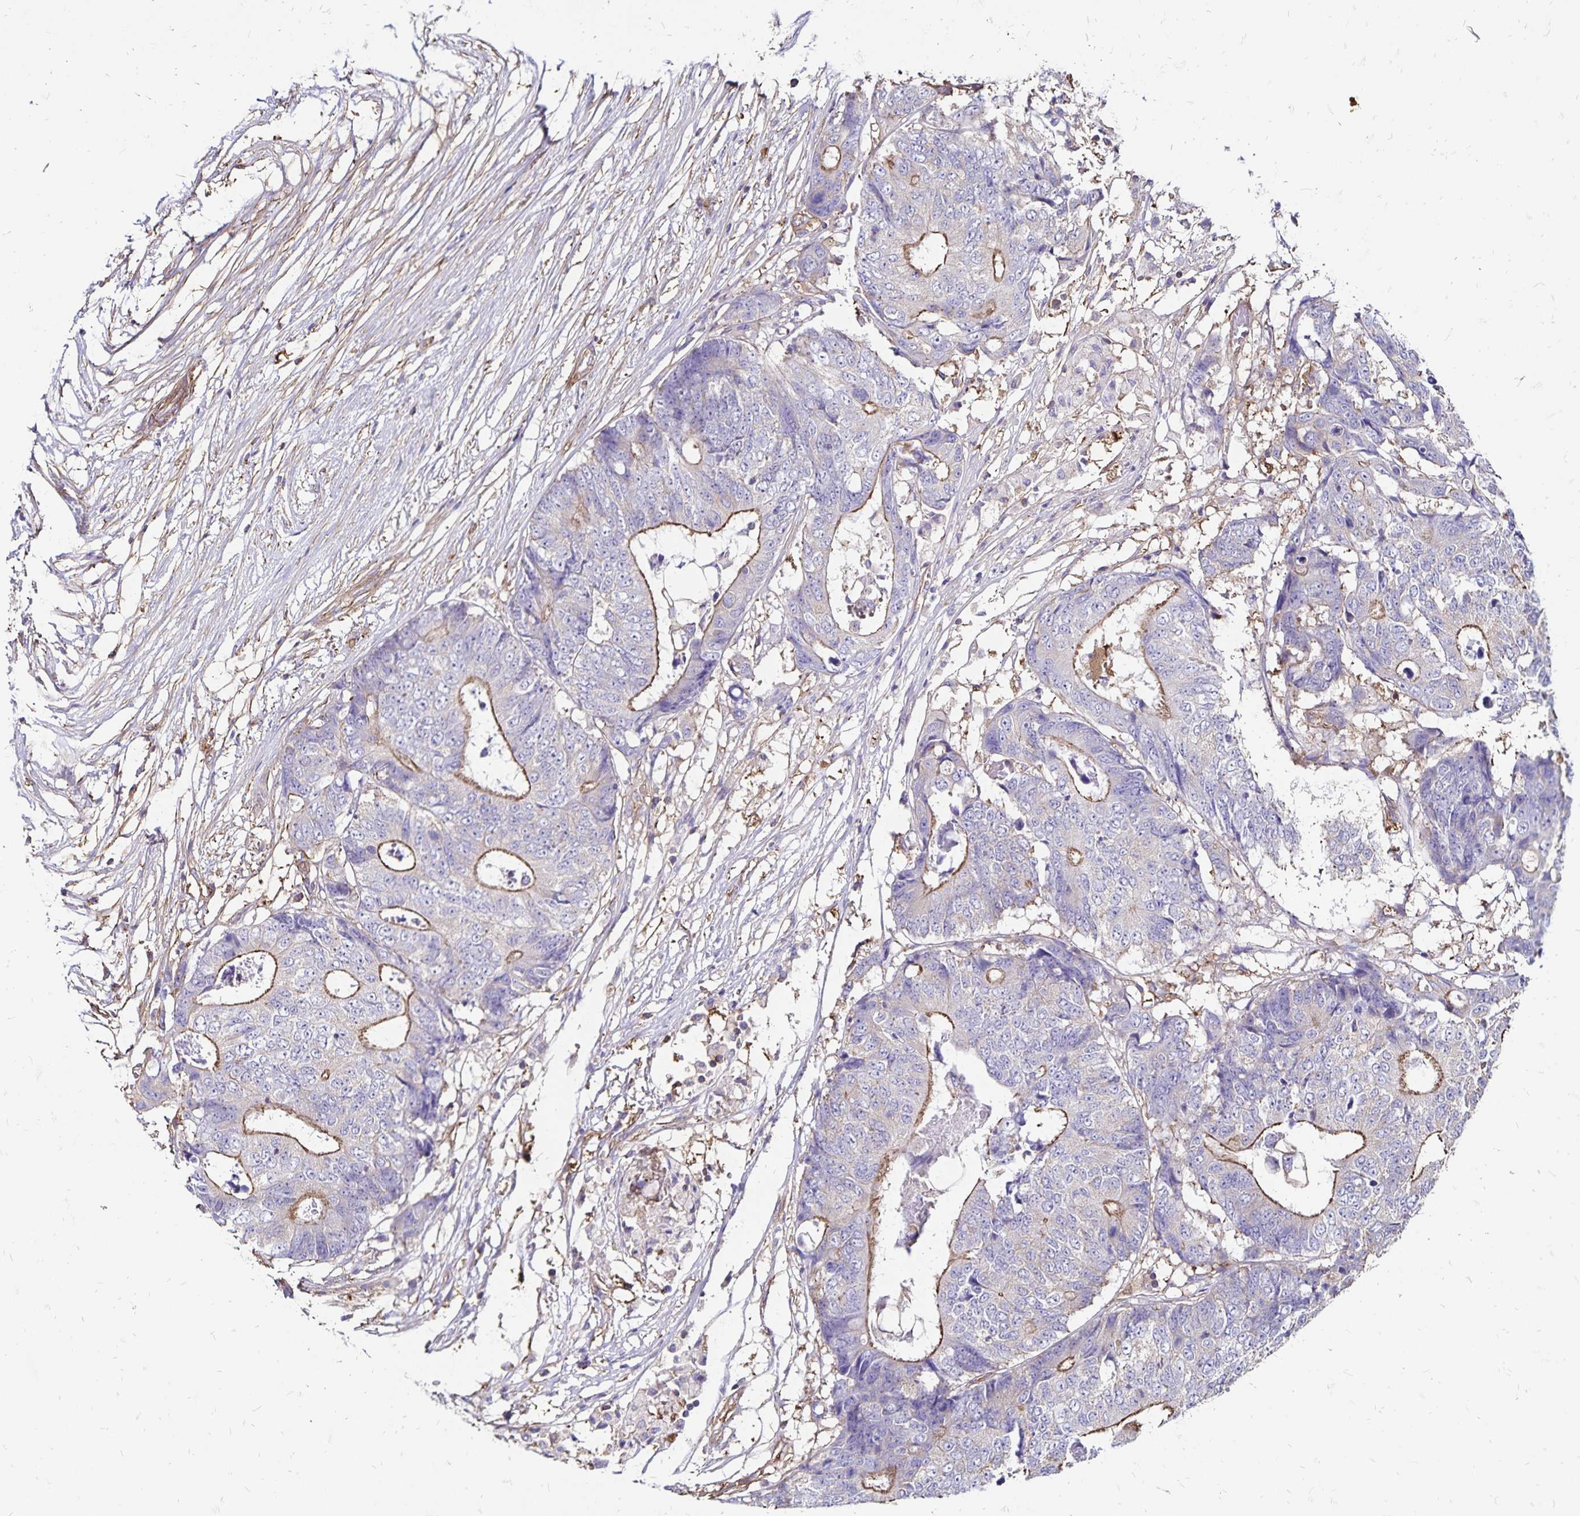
{"staining": {"intensity": "moderate", "quantity": "25%-75%", "location": "cytoplasmic/membranous"}, "tissue": "colorectal cancer", "cell_type": "Tumor cells", "image_type": "cancer", "snomed": [{"axis": "morphology", "description": "Adenocarcinoma, NOS"}, {"axis": "topography", "description": "Colon"}], "caption": "Protein expression analysis of human colorectal adenocarcinoma reveals moderate cytoplasmic/membranous positivity in approximately 25%-75% of tumor cells.", "gene": "RPRML", "patient": {"sex": "female", "age": 48}}